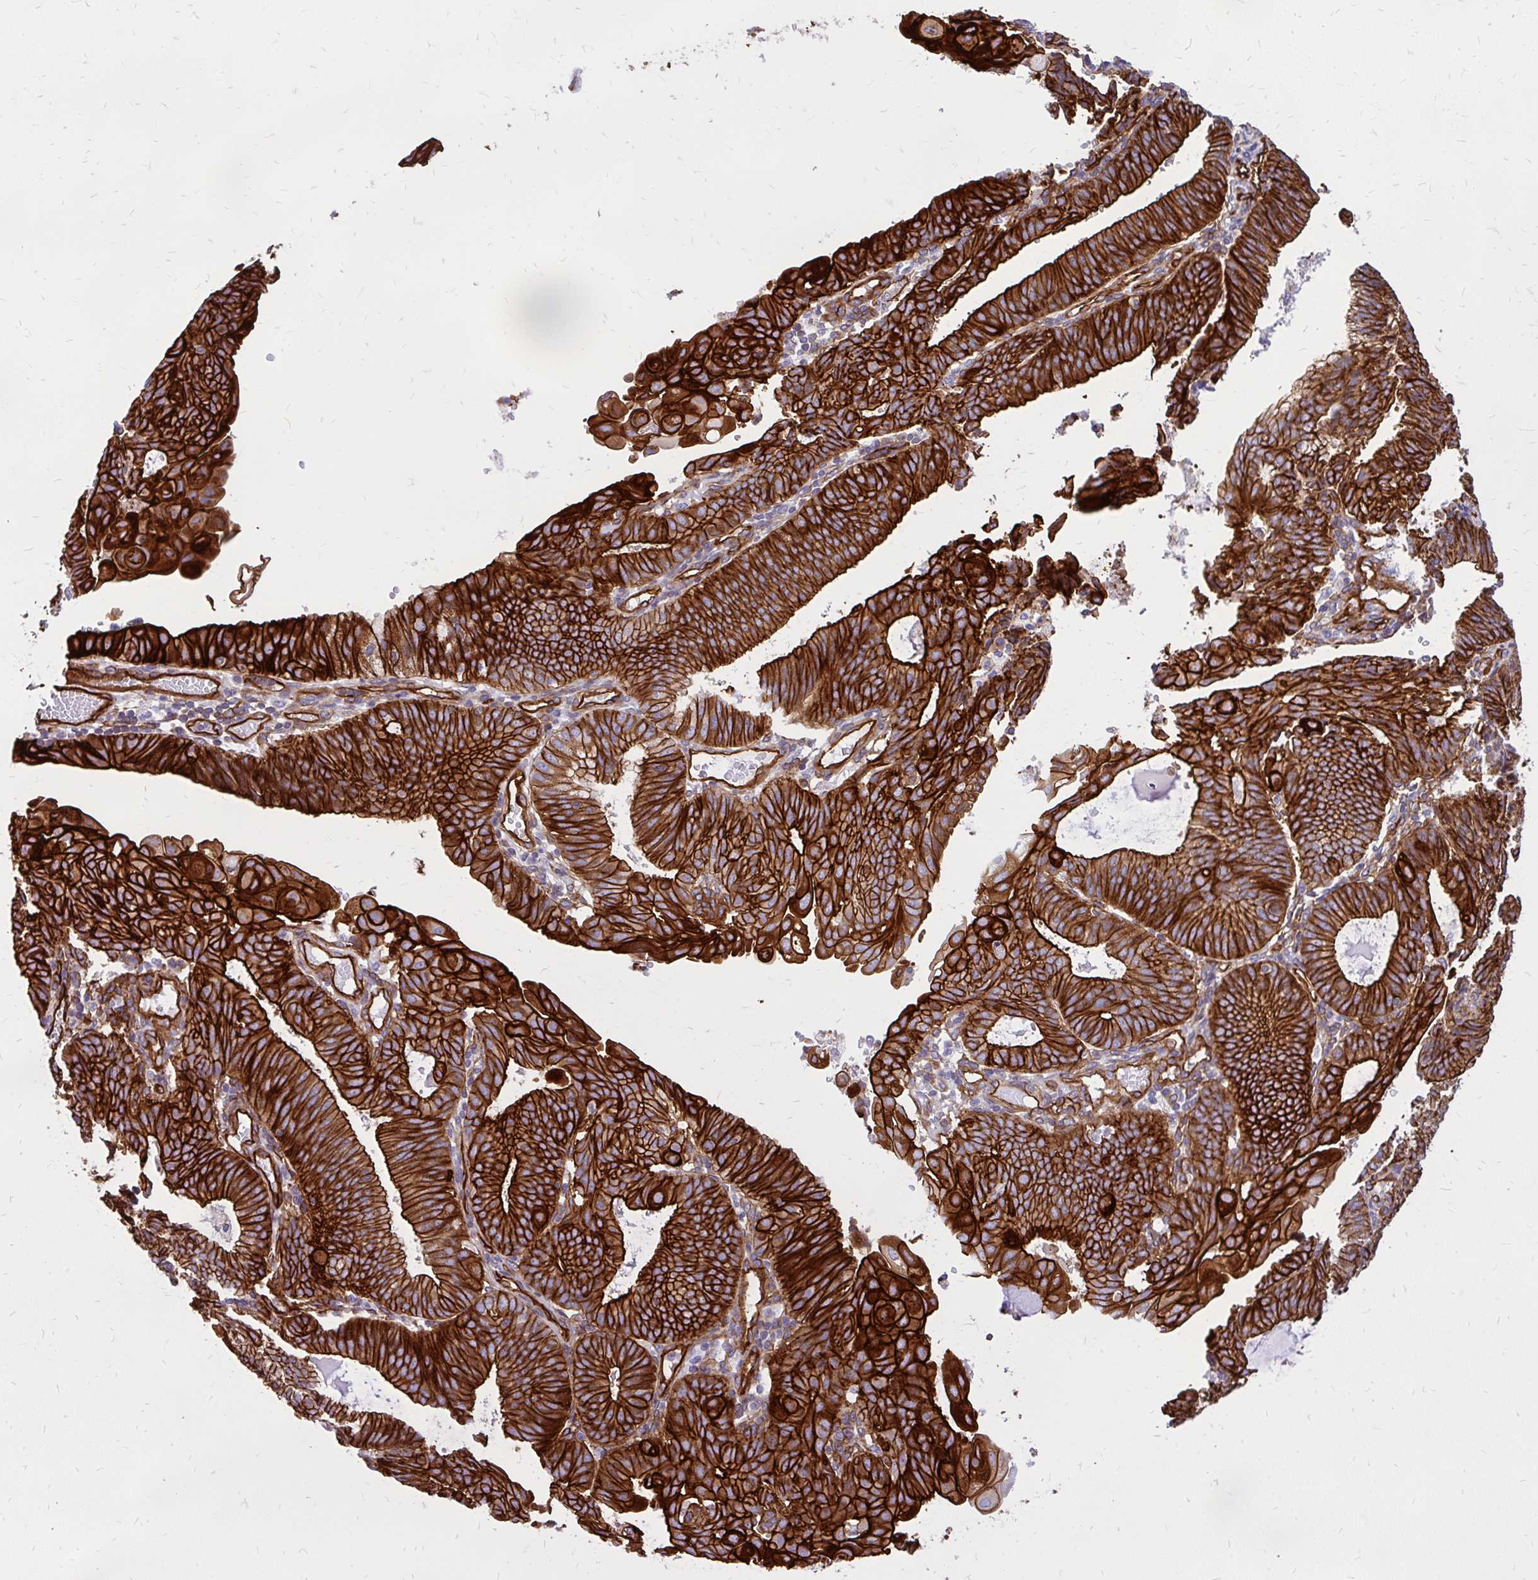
{"staining": {"intensity": "strong", "quantity": ">75%", "location": "cytoplasmic/membranous"}, "tissue": "endometrial cancer", "cell_type": "Tumor cells", "image_type": "cancer", "snomed": [{"axis": "morphology", "description": "Adenocarcinoma, NOS"}, {"axis": "topography", "description": "Endometrium"}], "caption": "Tumor cells demonstrate high levels of strong cytoplasmic/membranous staining in approximately >75% of cells in endometrial cancer (adenocarcinoma).", "gene": "MAP1LC3B", "patient": {"sex": "female", "age": 49}}